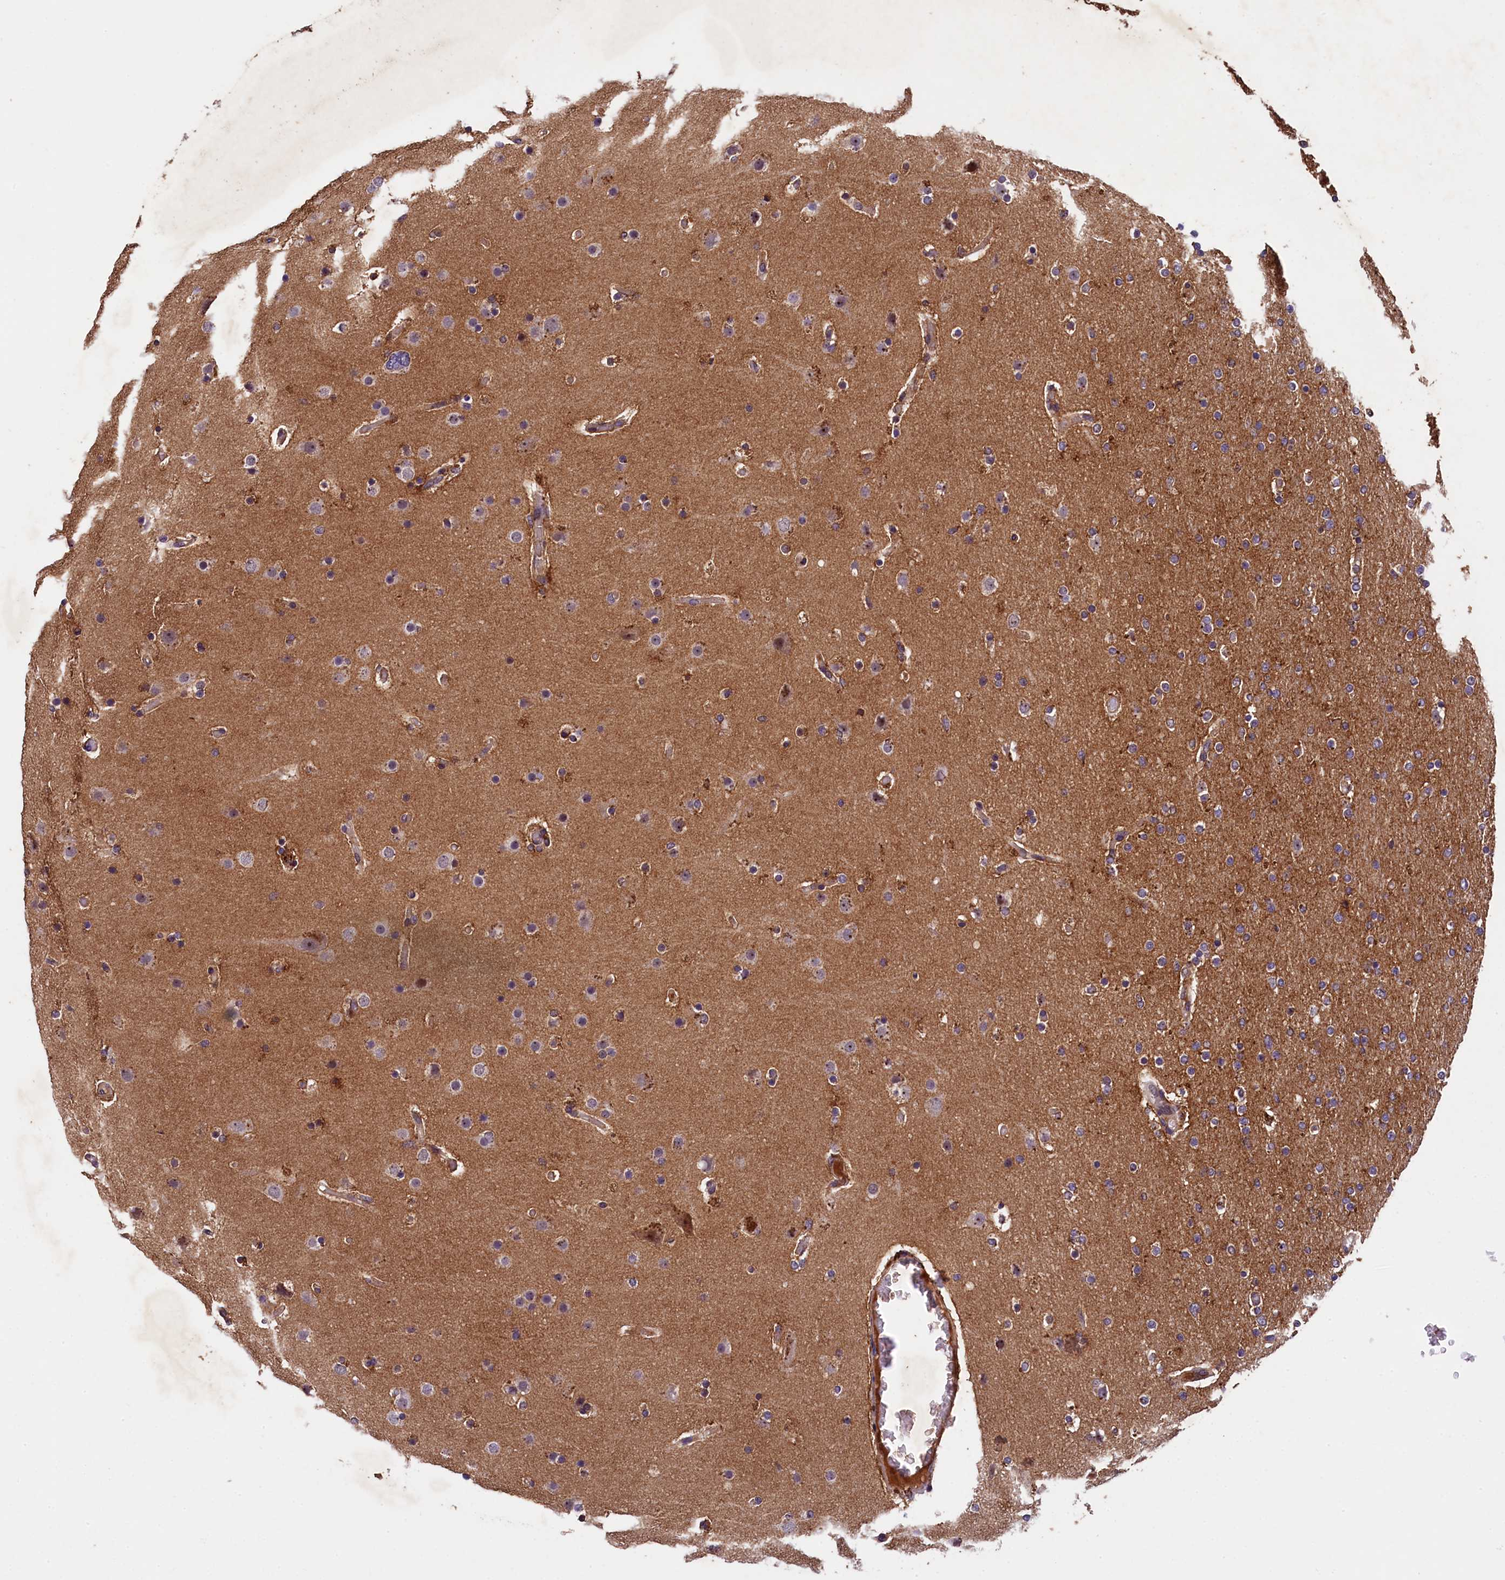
{"staining": {"intensity": "negative", "quantity": "none", "location": "none"}, "tissue": "glioma", "cell_type": "Tumor cells", "image_type": "cancer", "snomed": [{"axis": "morphology", "description": "Glioma, malignant, High grade"}, {"axis": "topography", "description": "Cerebral cortex"}], "caption": "High magnification brightfield microscopy of malignant glioma (high-grade) stained with DAB (brown) and counterstained with hematoxylin (blue): tumor cells show no significant positivity.", "gene": "PLXNB1", "patient": {"sex": "female", "age": 36}}